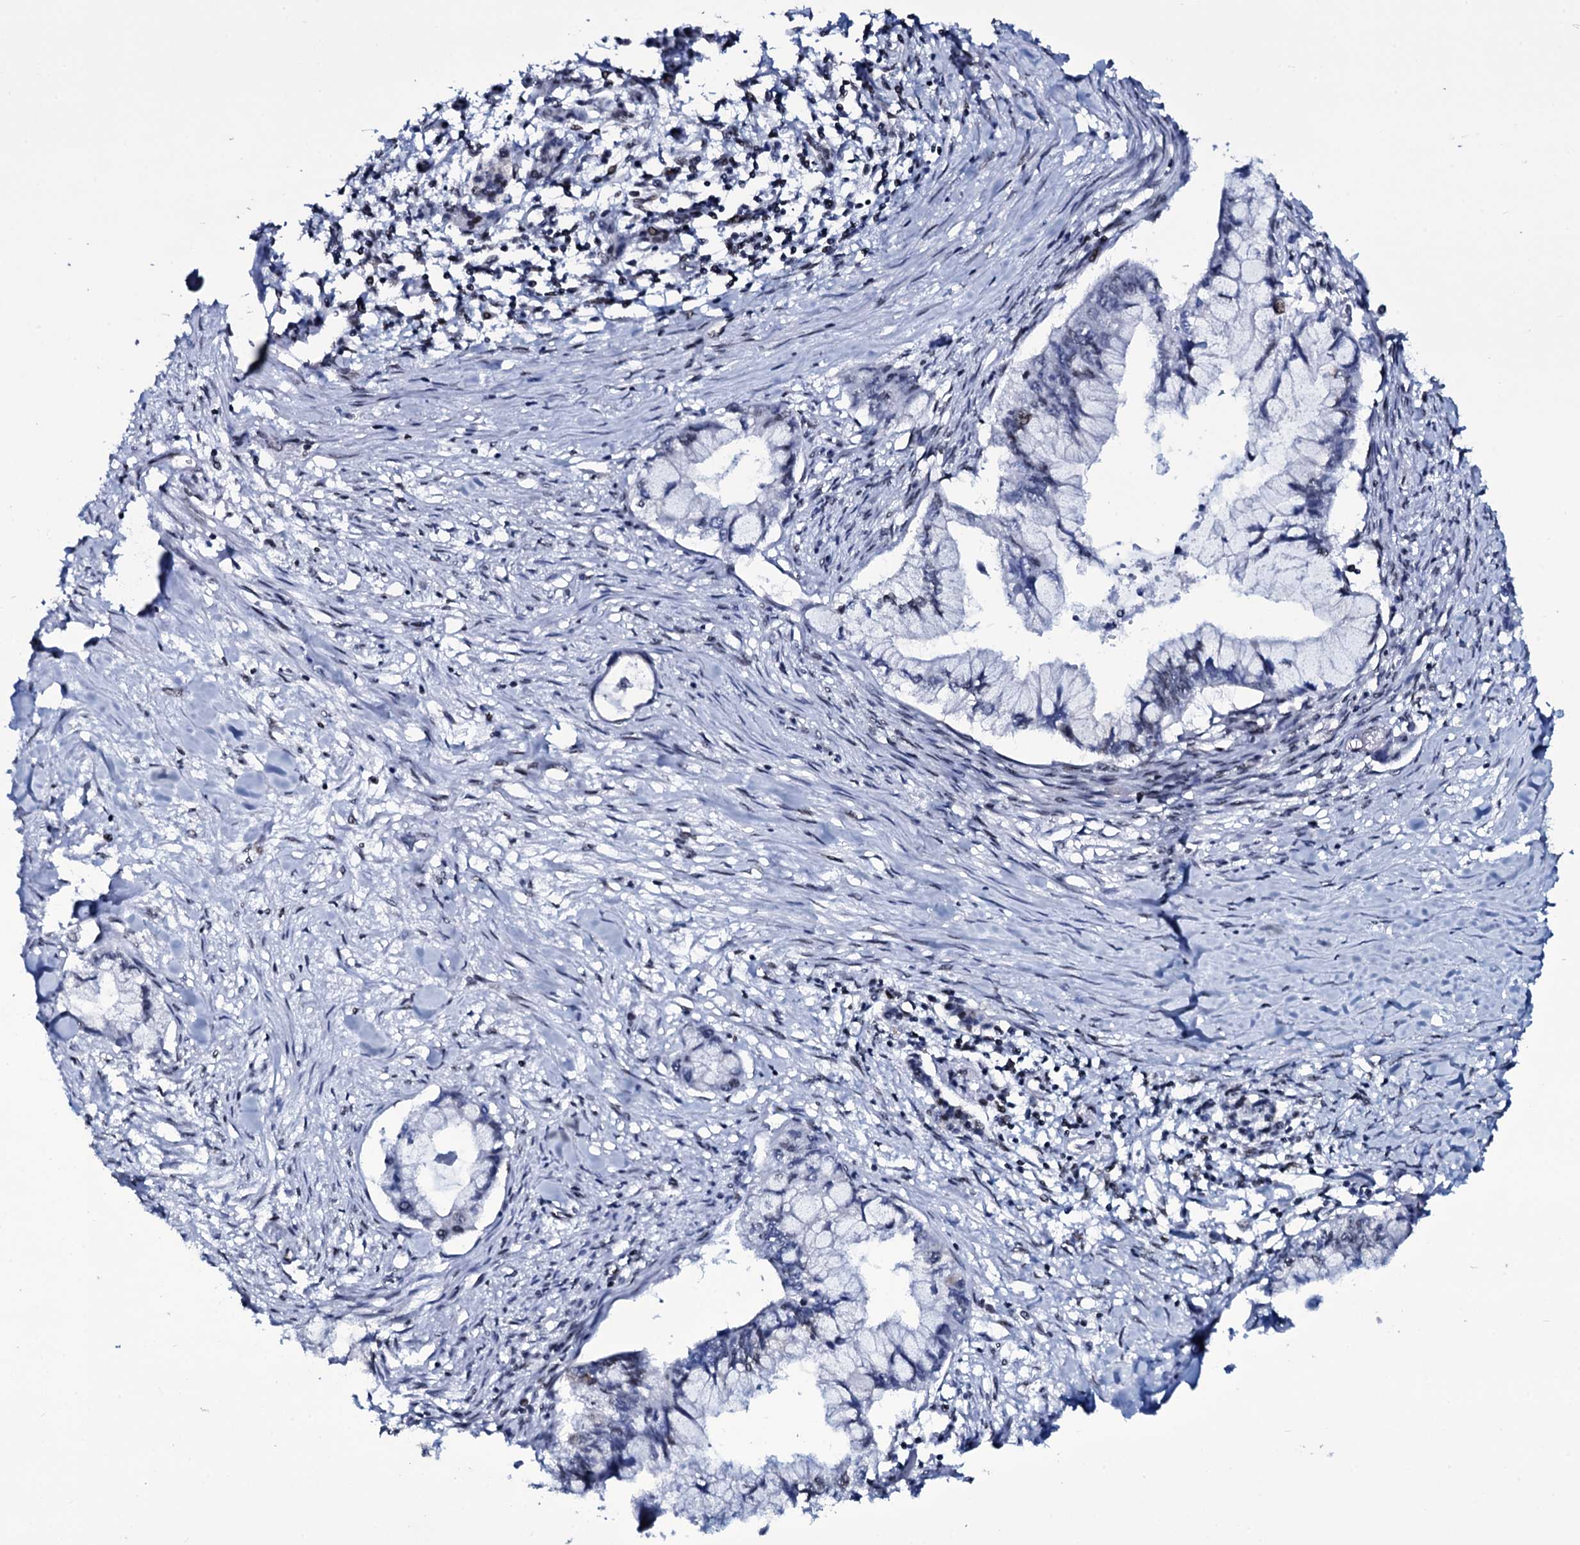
{"staining": {"intensity": "negative", "quantity": "none", "location": "none"}, "tissue": "pancreatic cancer", "cell_type": "Tumor cells", "image_type": "cancer", "snomed": [{"axis": "morphology", "description": "Adenocarcinoma, NOS"}, {"axis": "topography", "description": "Pancreas"}], "caption": "Tumor cells are negative for protein expression in human adenocarcinoma (pancreatic).", "gene": "ZMIZ2", "patient": {"sex": "male", "age": 48}}